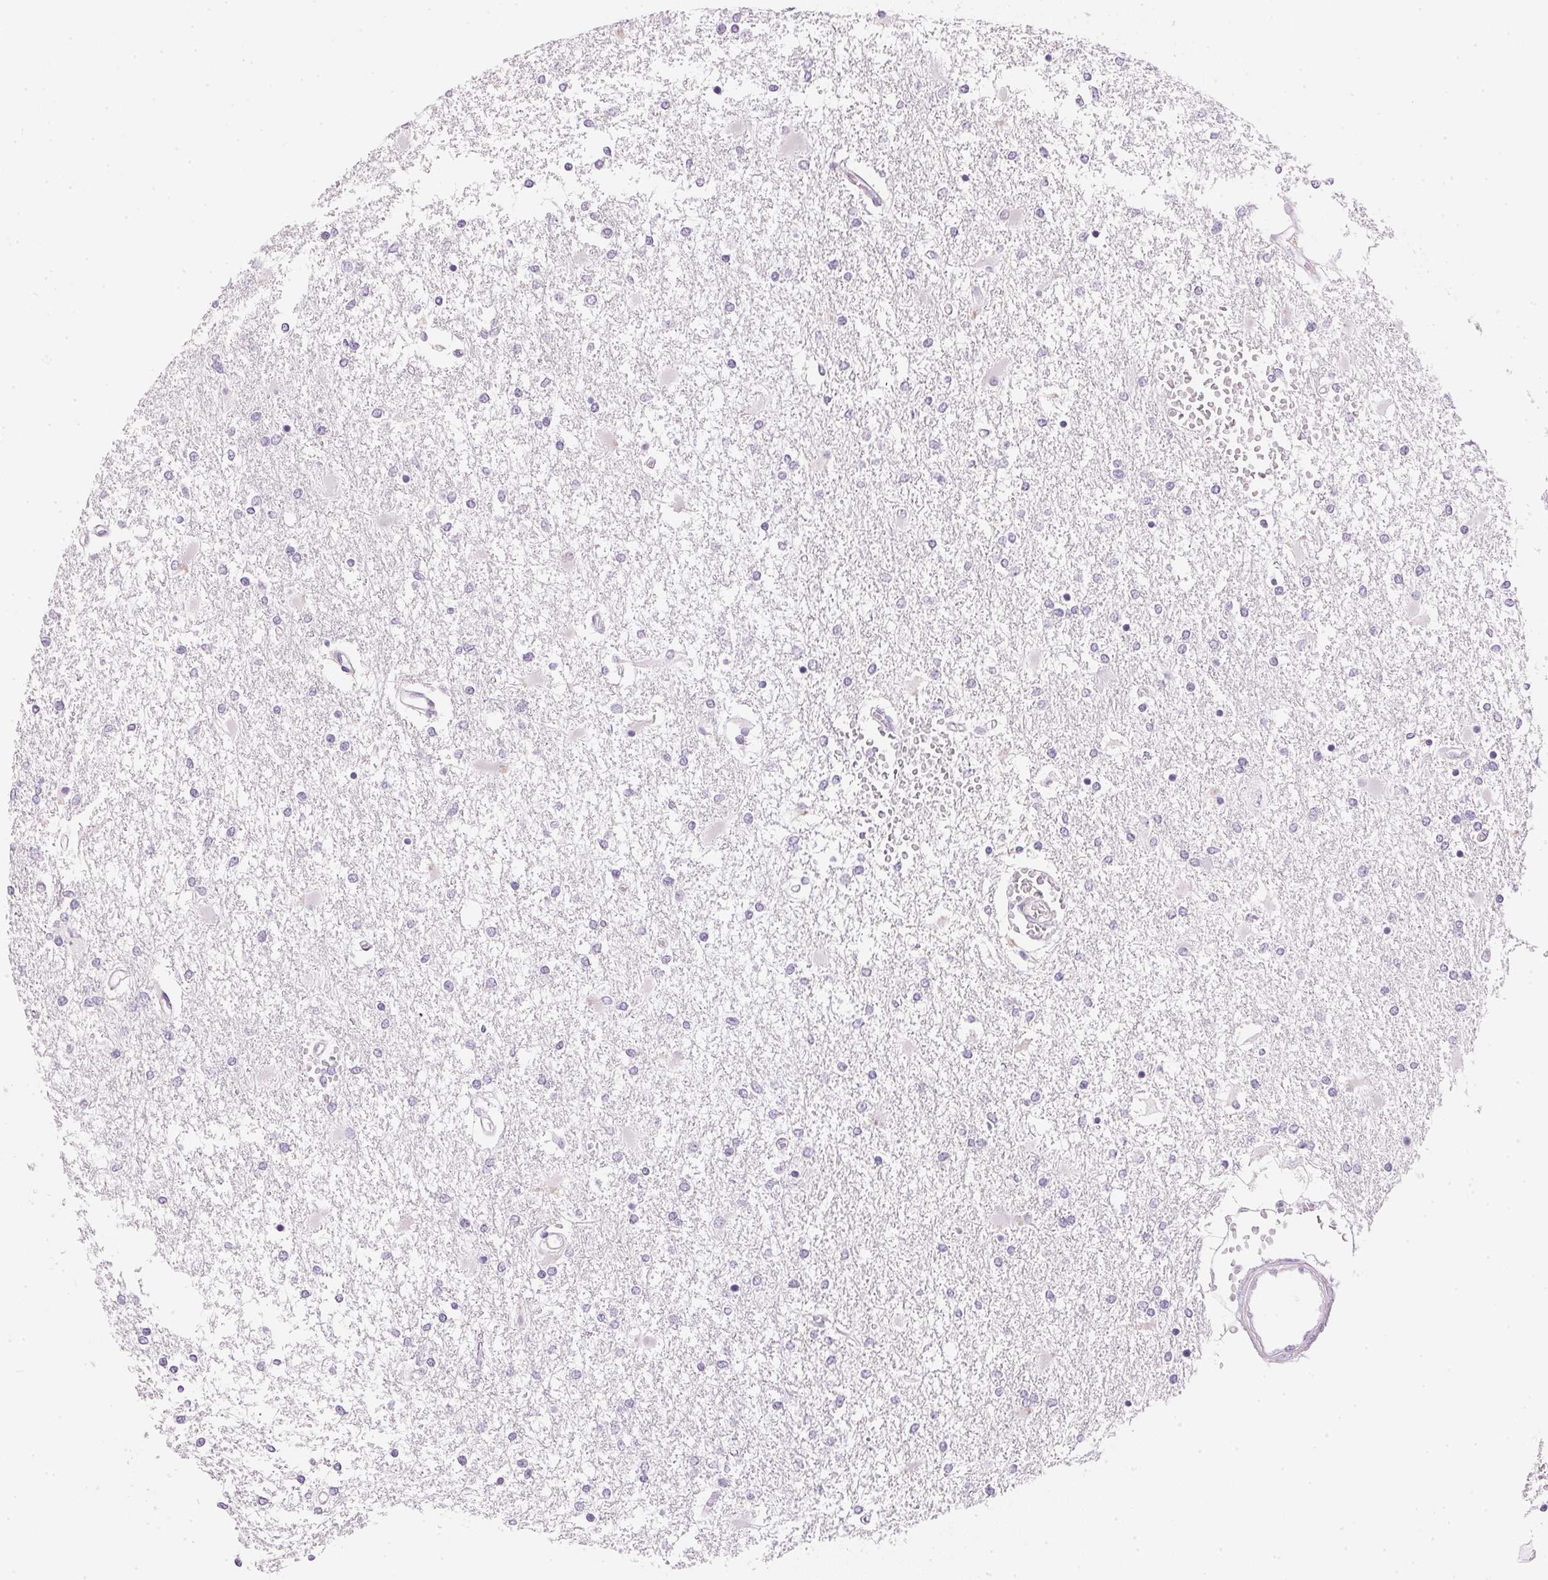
{"staining": {"intensity": "negative", "quantity": "none", "location": "none"}, "tissue": "glioma", "cell_type": "Tumor cells", "image_type": "cancer", "snomed": [{"axis": "morphology", "description": "Glioma, malignant, High grade"}, {"axis": "topography", "description": "Cerebral cortex"}], "caption": "Tumor cells are negative for protein expression in human high-grade glioma (malignant).", "gene": "IGFBP1", "patient": {"sex": "male", "age": 79}}